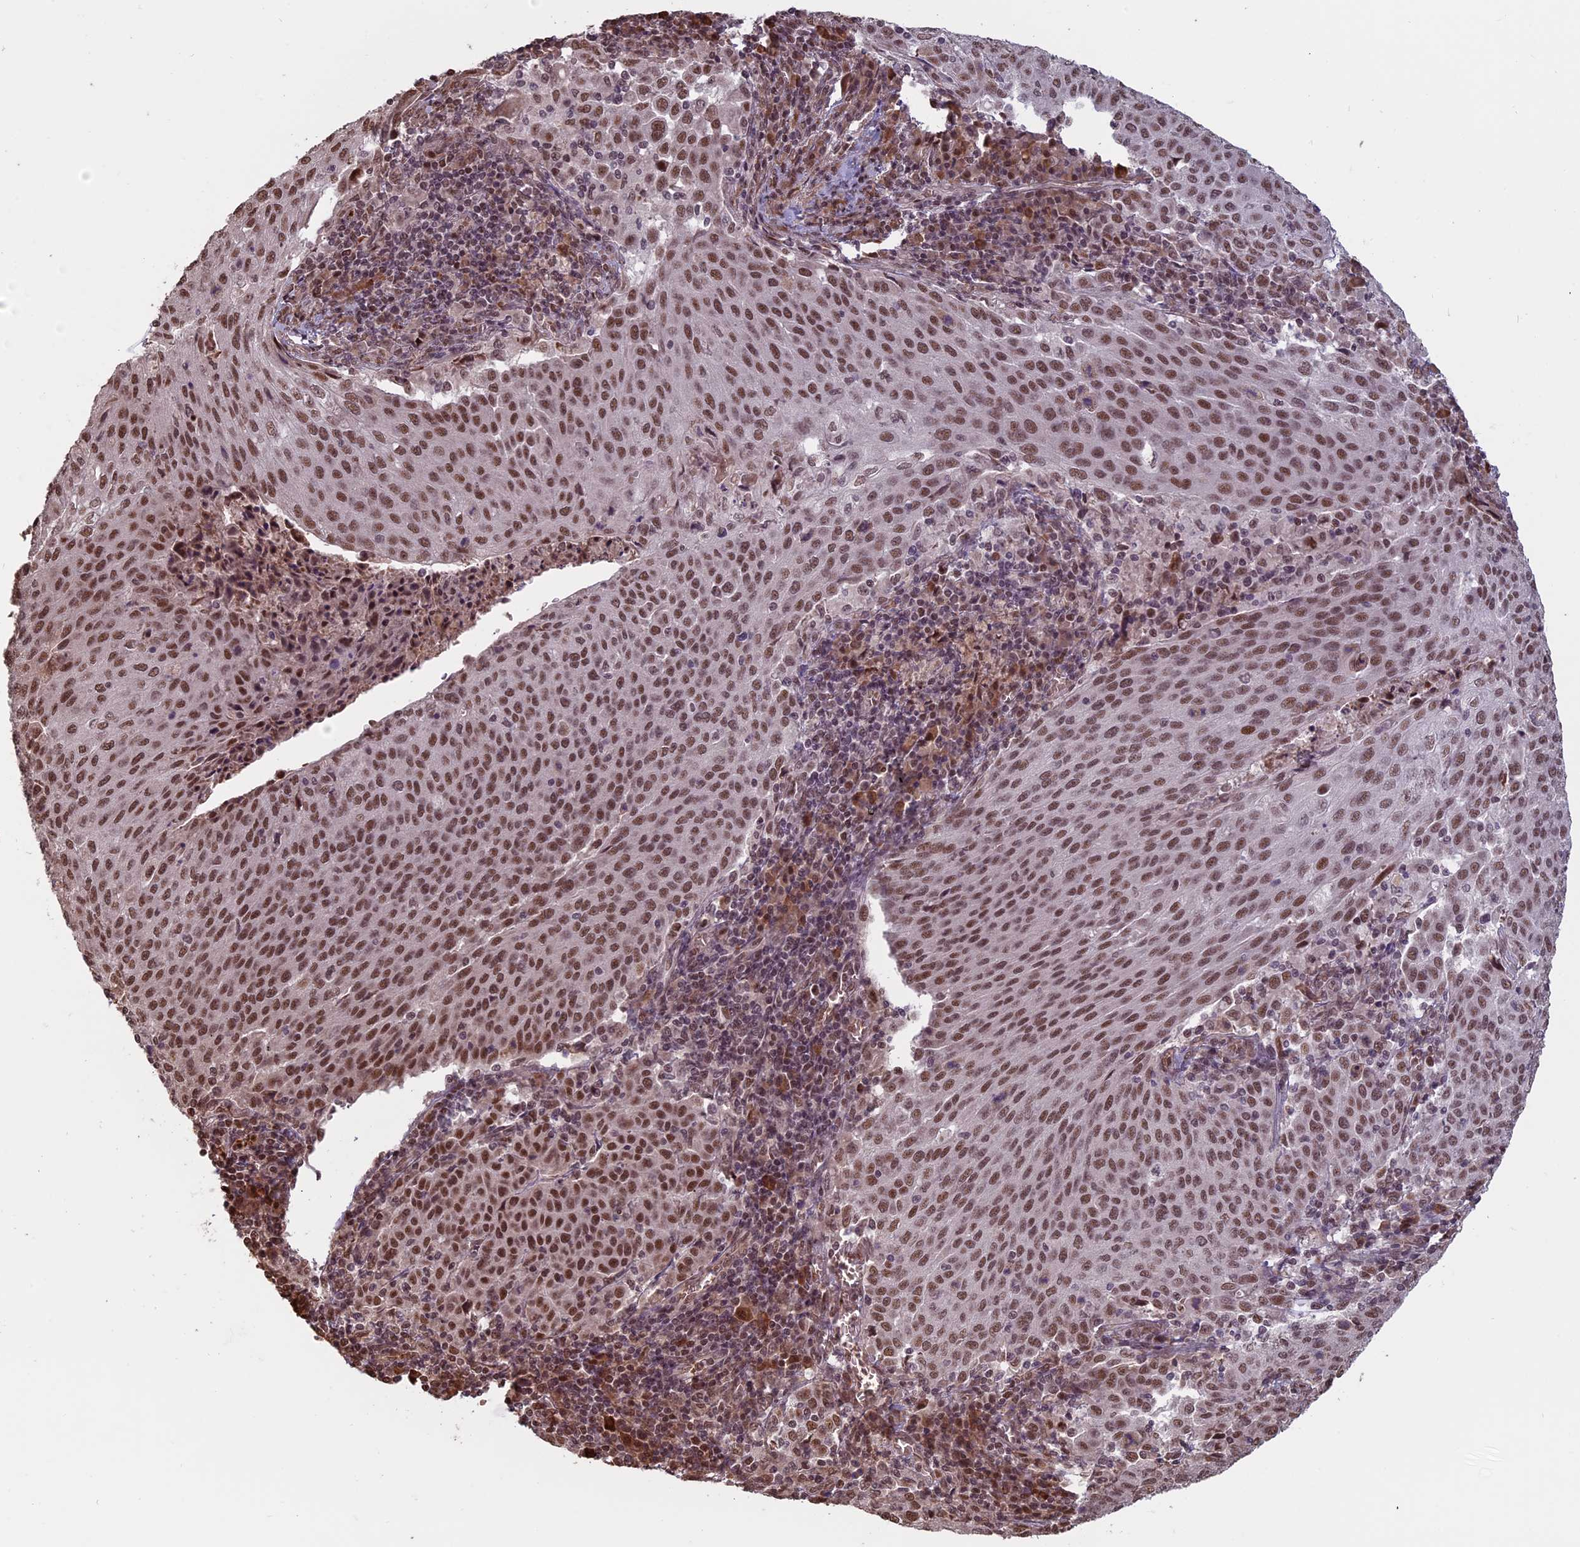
{"staining": {"intensity": "moderate", "quantity": ">75%", "location": "nuclear"}, "tissue": "cervical cancer", "cell_type": "Tumor cells", "image_type": "cancer", "snomed": [{"axis": "morphology", "description": "Squamous cell carcinoma, NOS"}, {"axis": "topography", "description": "Cervix"}], "caption": "Human cervical cancer stained with a brown dye reveals moderate nuclear positive expression in approximately >75% of tumor cells.", "gene": "MFAP1", "patient": {"sex": "female", "age": 46}}